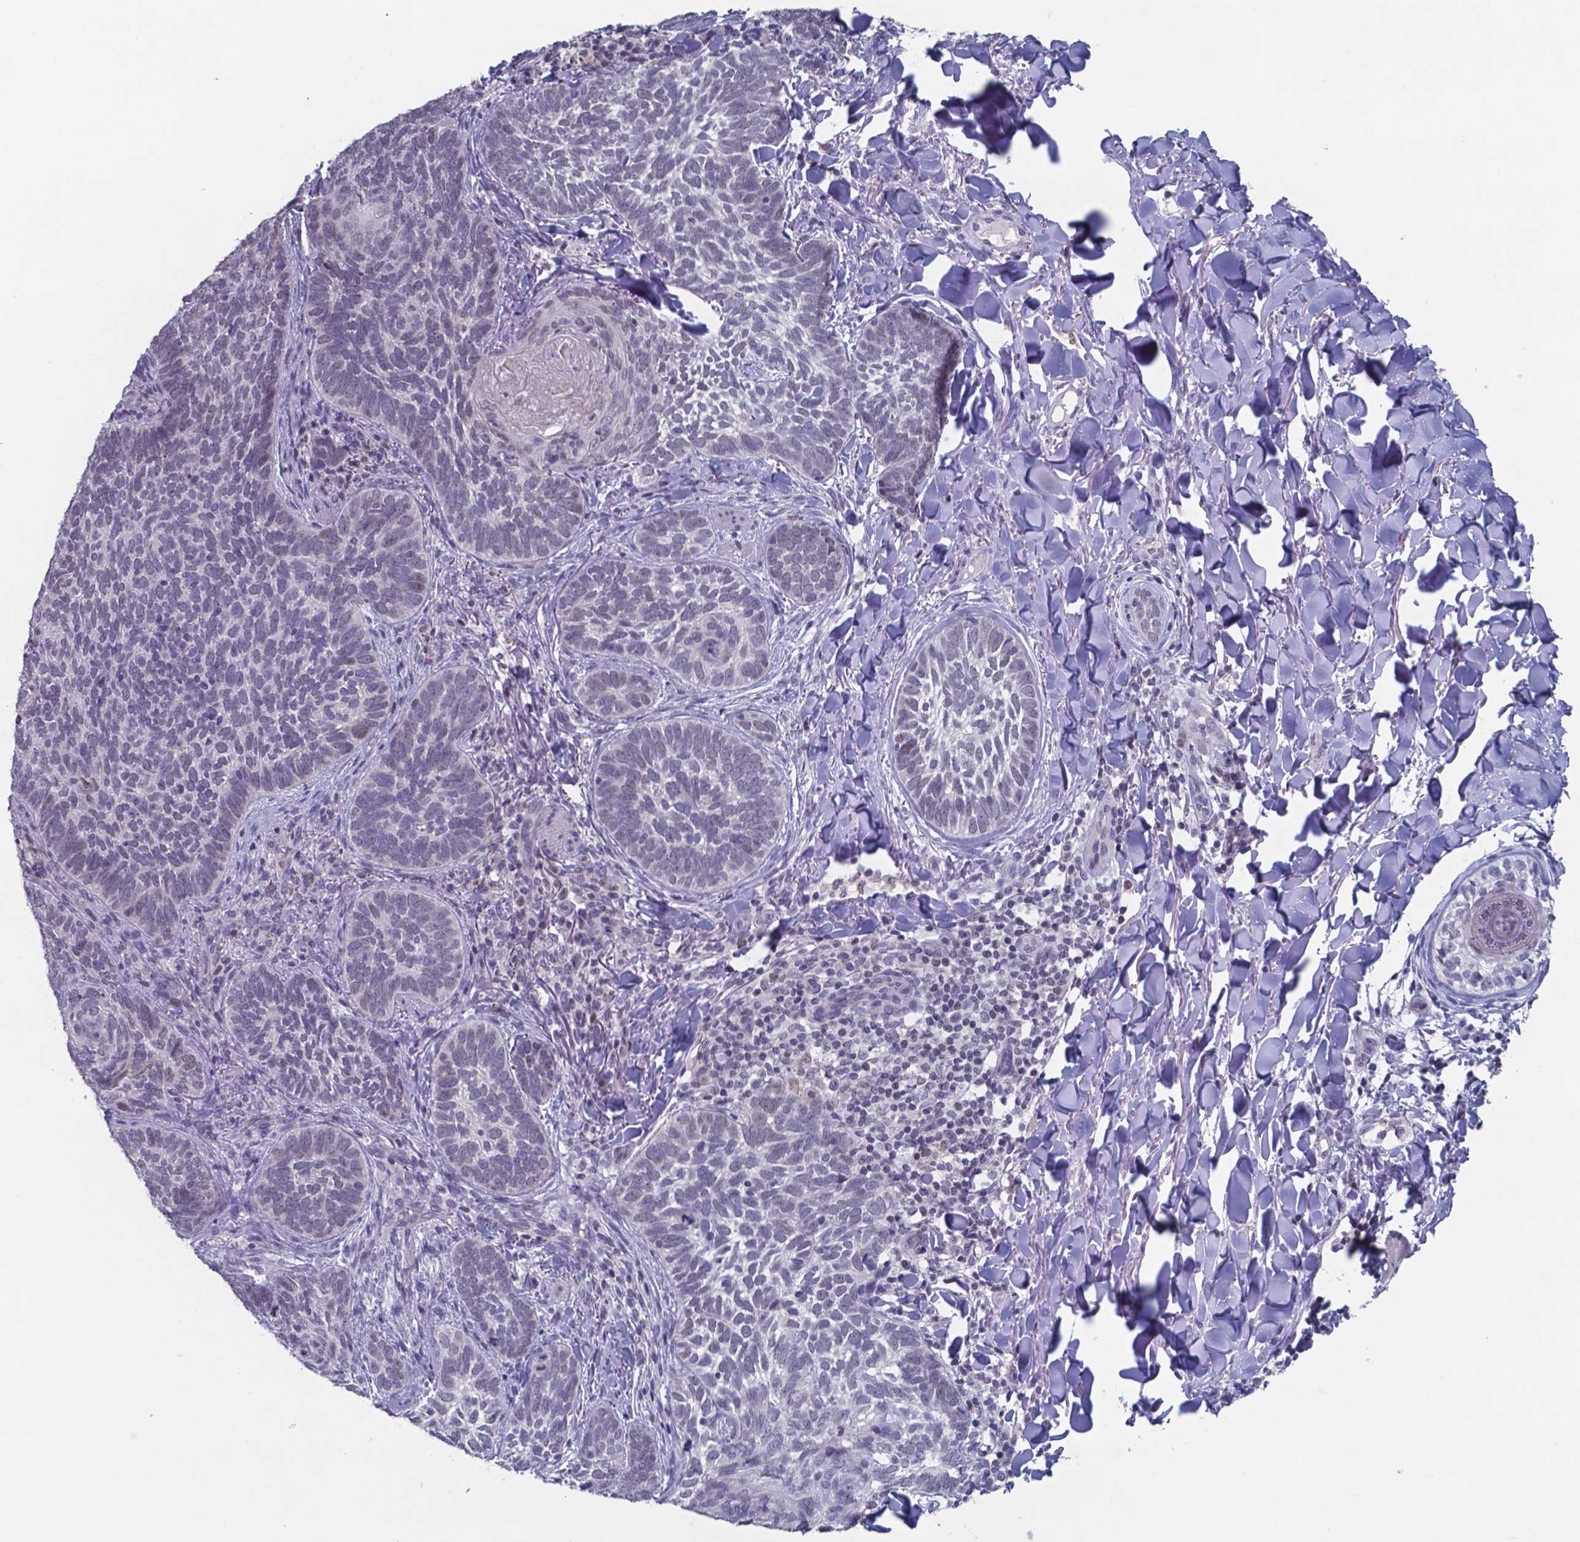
{"staining": {"intensity": "negative", "quantity": "none", "location": "none"}, "tissue": "skin cancer", "cell_type": "Tumor cells", "image_type": "cancer", "snomed": [{"axis": "morphology", "description": "Normal tissue, NOS"}, {"axis": "morphology", "description": "Basal cell carcinoma"}, {"axis": "topography", "description": "Skin"}], "caption": "DAB (3,3'-diaminobenzidine) immunohistochemical staining of human skin basal cell carcinoma exhibits no significant positivity in tumor cells. (DAB (3,3'-diaminobenzidine) immunohistochemistry (IHC) with hematoxylin counter stain).", "gene": "TDP2", "patient": {"sex": "male", "age": 46}}